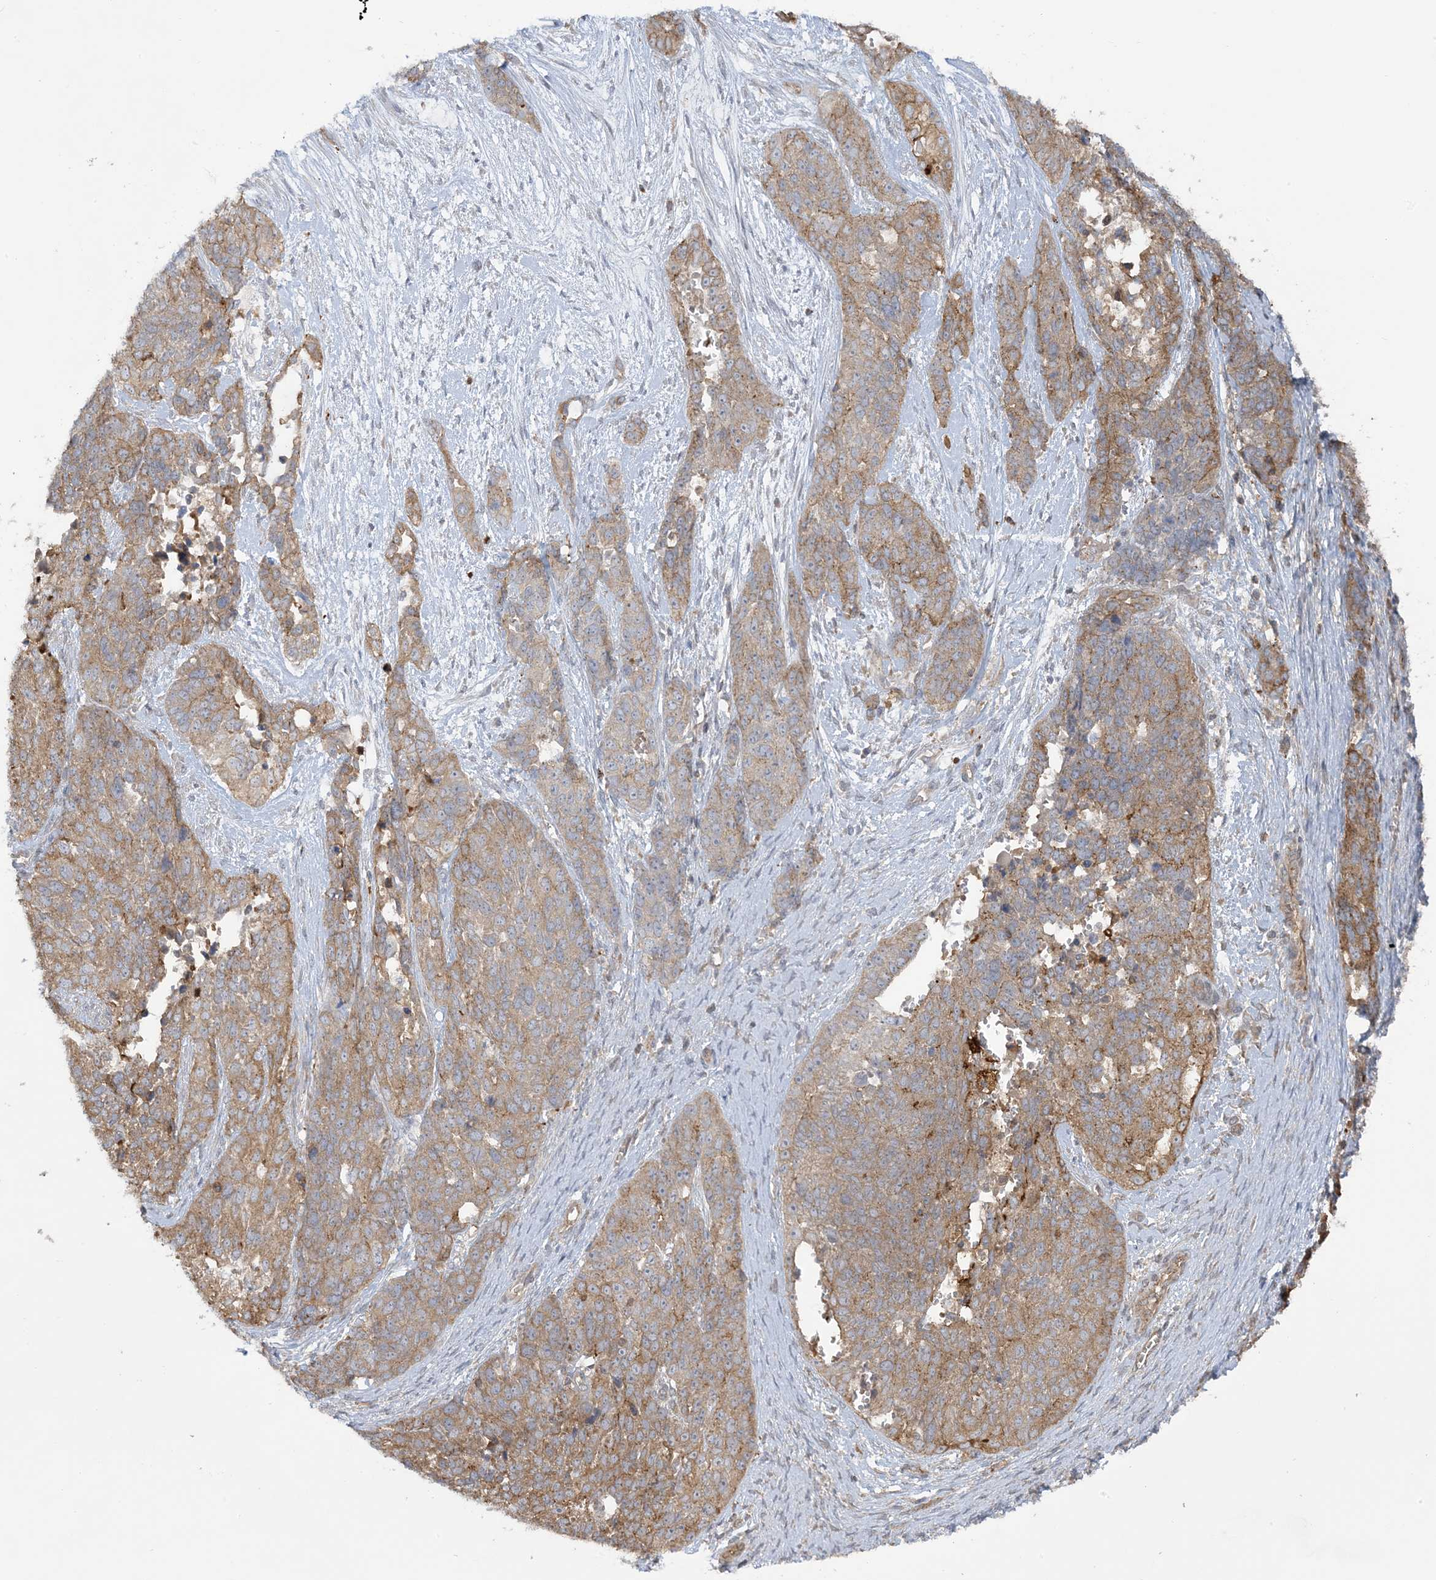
{"staining": {"intensity": "moderate", "quantity": ">75%", "location": "cytoplasmic/membranous"}, "tissue": "ovarian cancer", "cell_type": "Tumor cells", "image_type": "cancer", "snomed": [{"axis": "morphology", "description": "Cystadenocarcinoma, serous, NOS"}, {"axis": "topography", "description": "Ovary"}], "caption": "This is a micrograph of immunohistochemistry staining of ovarian serous cystadenocarcinoma, which shows moderate expression in the cytoplasmic/membranous of tumor cells.", "gene": "ICMT", "patient": {"sex": "female", "age": 44}}